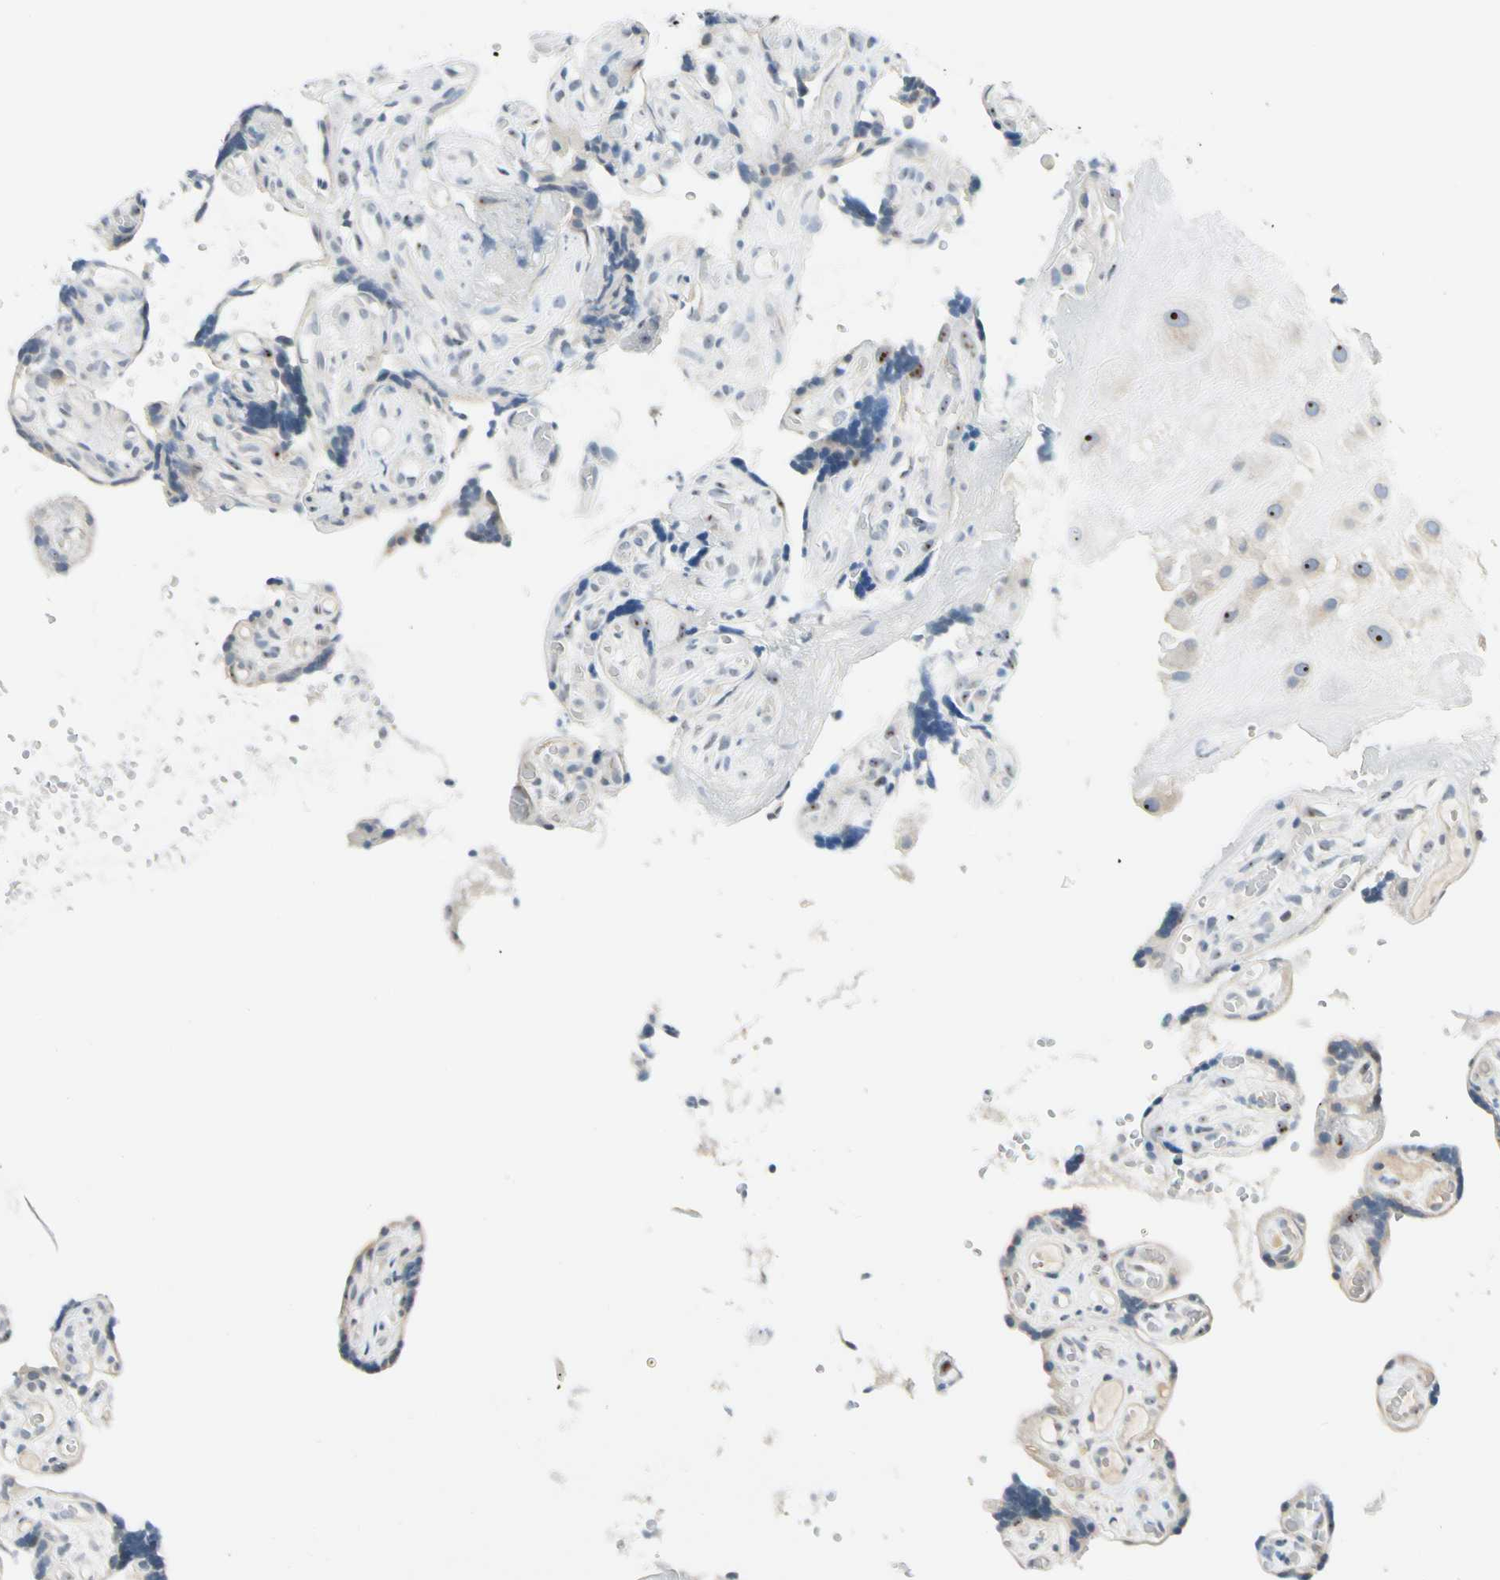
{"staining": {"intensity": "weak", "quantity": "<25%", "location": "nuclear"}, "tissue": "placenta", "cell_type": "Decidual cells", "image_type": "normal", "snomed": [{"axis": "morphology", "description": "Normal tissue, NOS"}, {"axis": "topography", "description": "Placenta"}], "caption": "Human placenta stained for a protein using immunohistochemistry displays no positivity in decidual cells.", "gene": "ZSCAN1", "patient": {"sex": "female", "age": 30}}